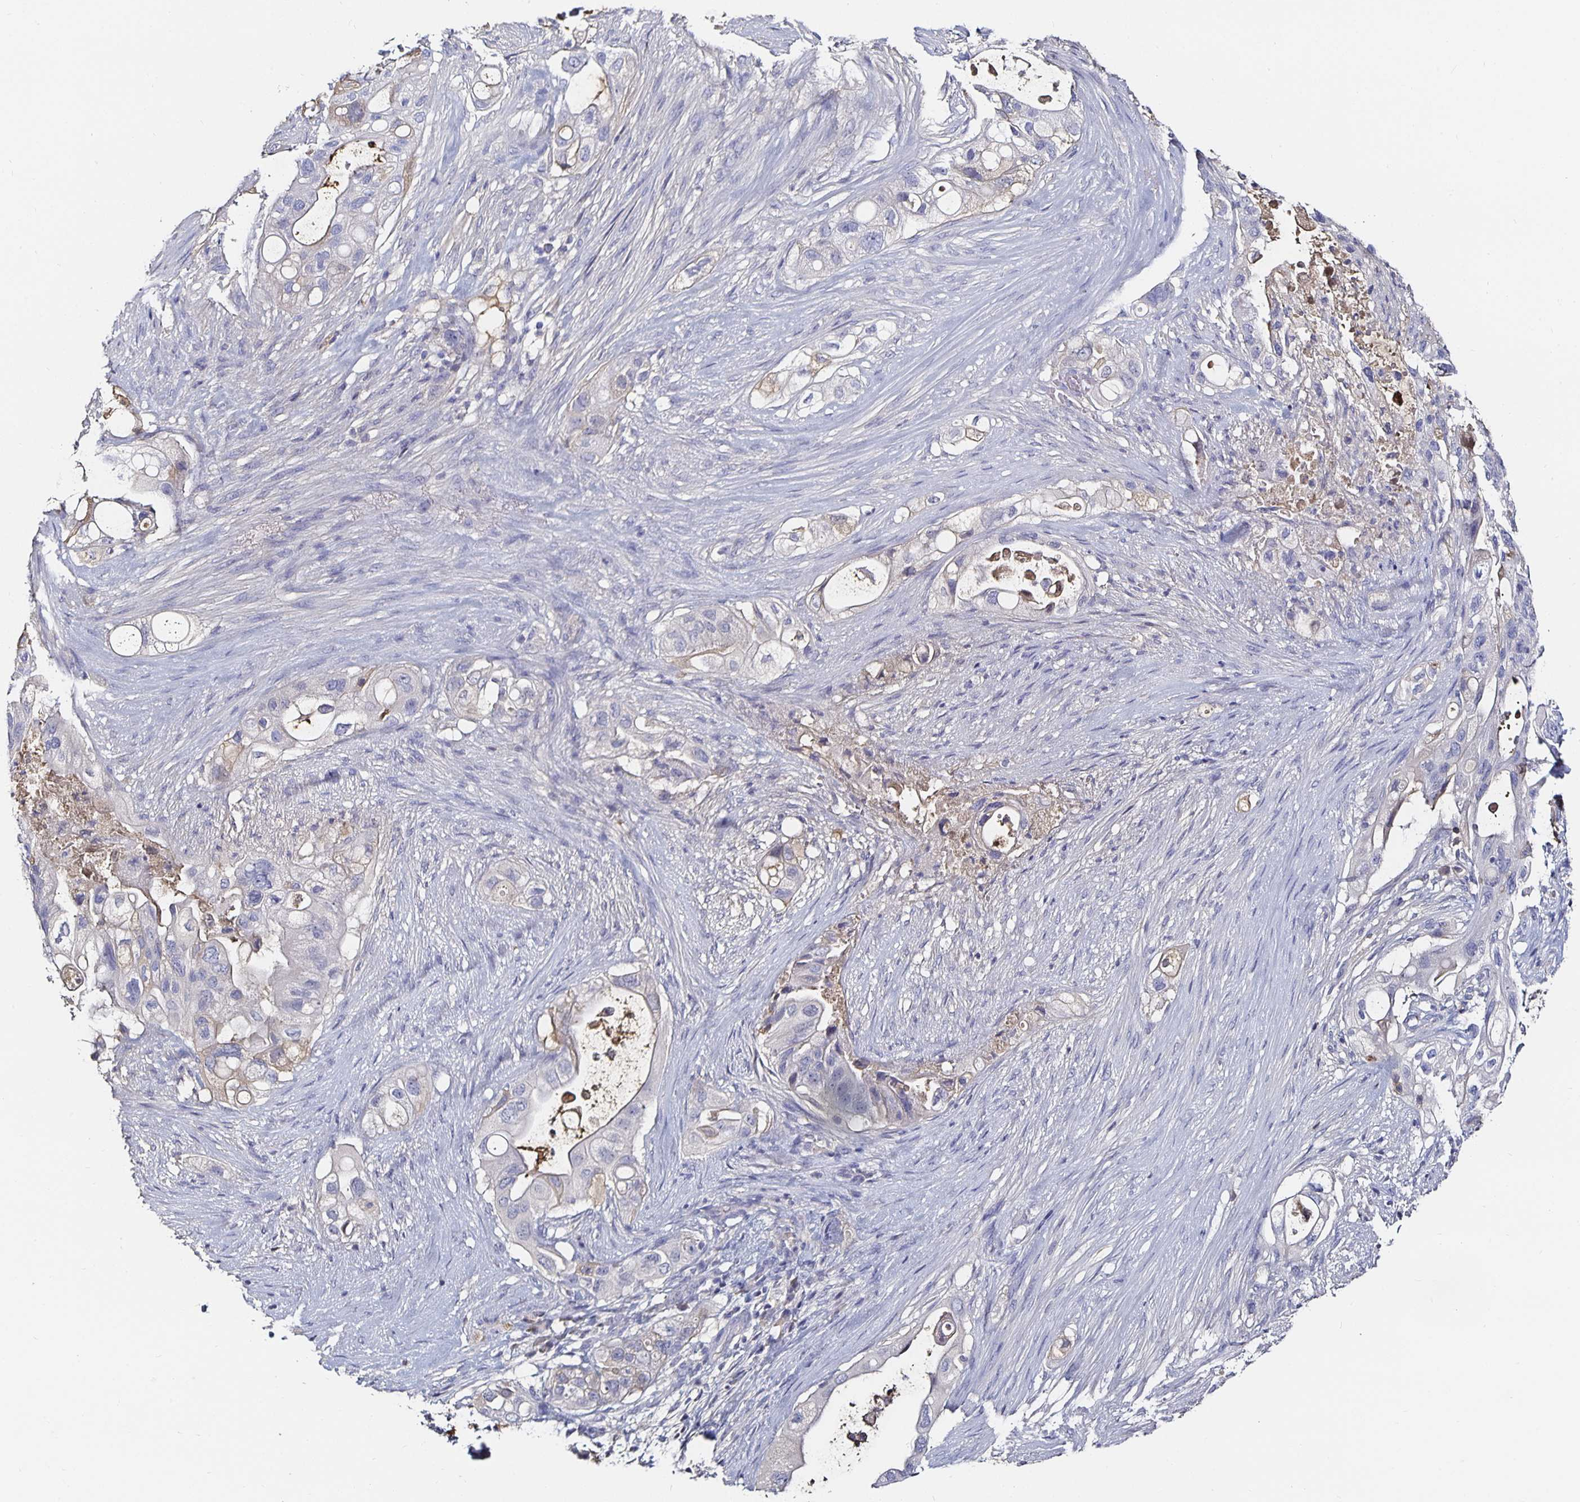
{"staining": {"intensity": "negative", "quantity": "none", "location": "none"}, "tissue": "pancreatic cancer", "cell_type": "Tumor cells", "image_type": "cancer", "snomed": [{"axis": "morphology", "description": "Adenocarcinoma, NOS"}, {"axis": "topography", "description": "Pancreas"}], "caption": "DAB (3,3'-diaminobenzidine) immunohistochemical staining of adenocarcinoma (pancreatic) demonstrates no significant positivity in tumor cells. (Stains: DAB immunohistochemistry (IHC) with hematoxylin counter stain, Microscopy: brightfield microscopy at high magnification).", "gene": "TTR", "patient": {"sex": "female", "age": 72}}